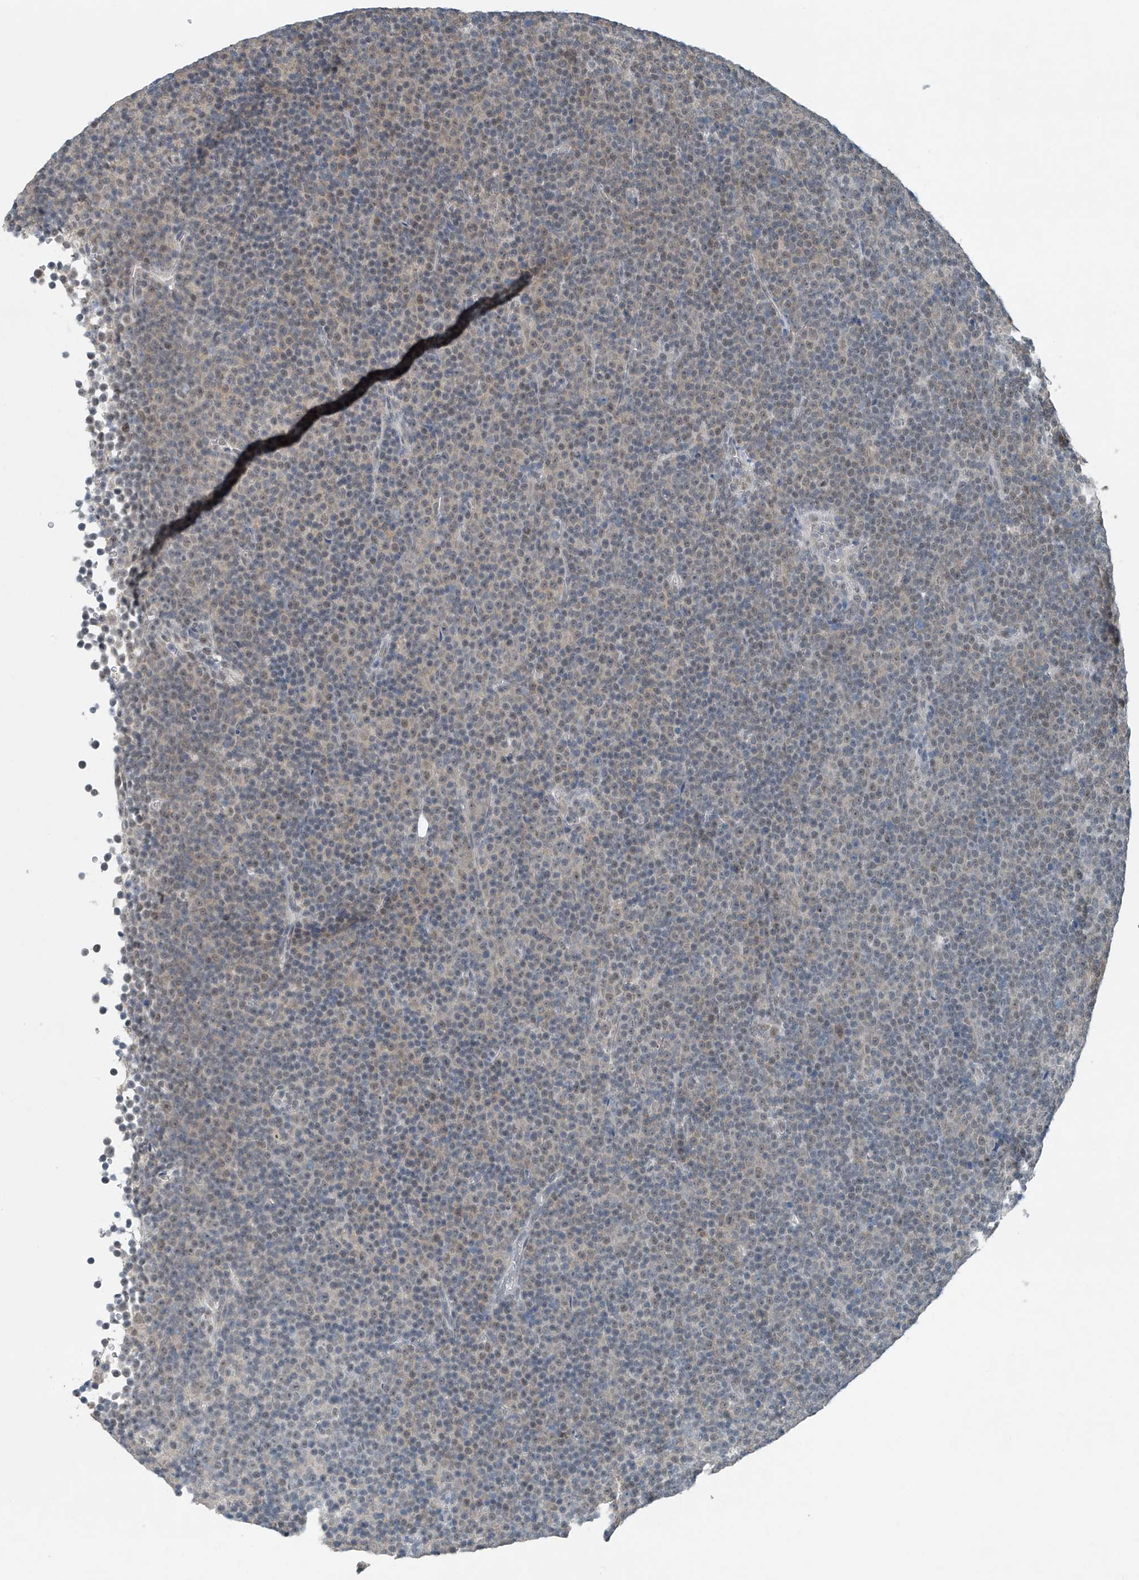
{"staining": {"intensity": "negative", "quantity": "none", "location": "none"}, "tissue": "lymphoma", "cell_type": "Tumor cells", "image_type": "cancer", "snomed": [{"axis": "morphology", "description": "Malignant lymphoma, non-Hodgkin's type, Low grade"}, {"axis": "topography", "description": "Lymph node"}], "caption": "This is an immunohistochemistry micrograph of lymphoma. There is no staining in tumor cells.", "gene": "TAF8", "patient": {"sex": "female", "age": 67}}